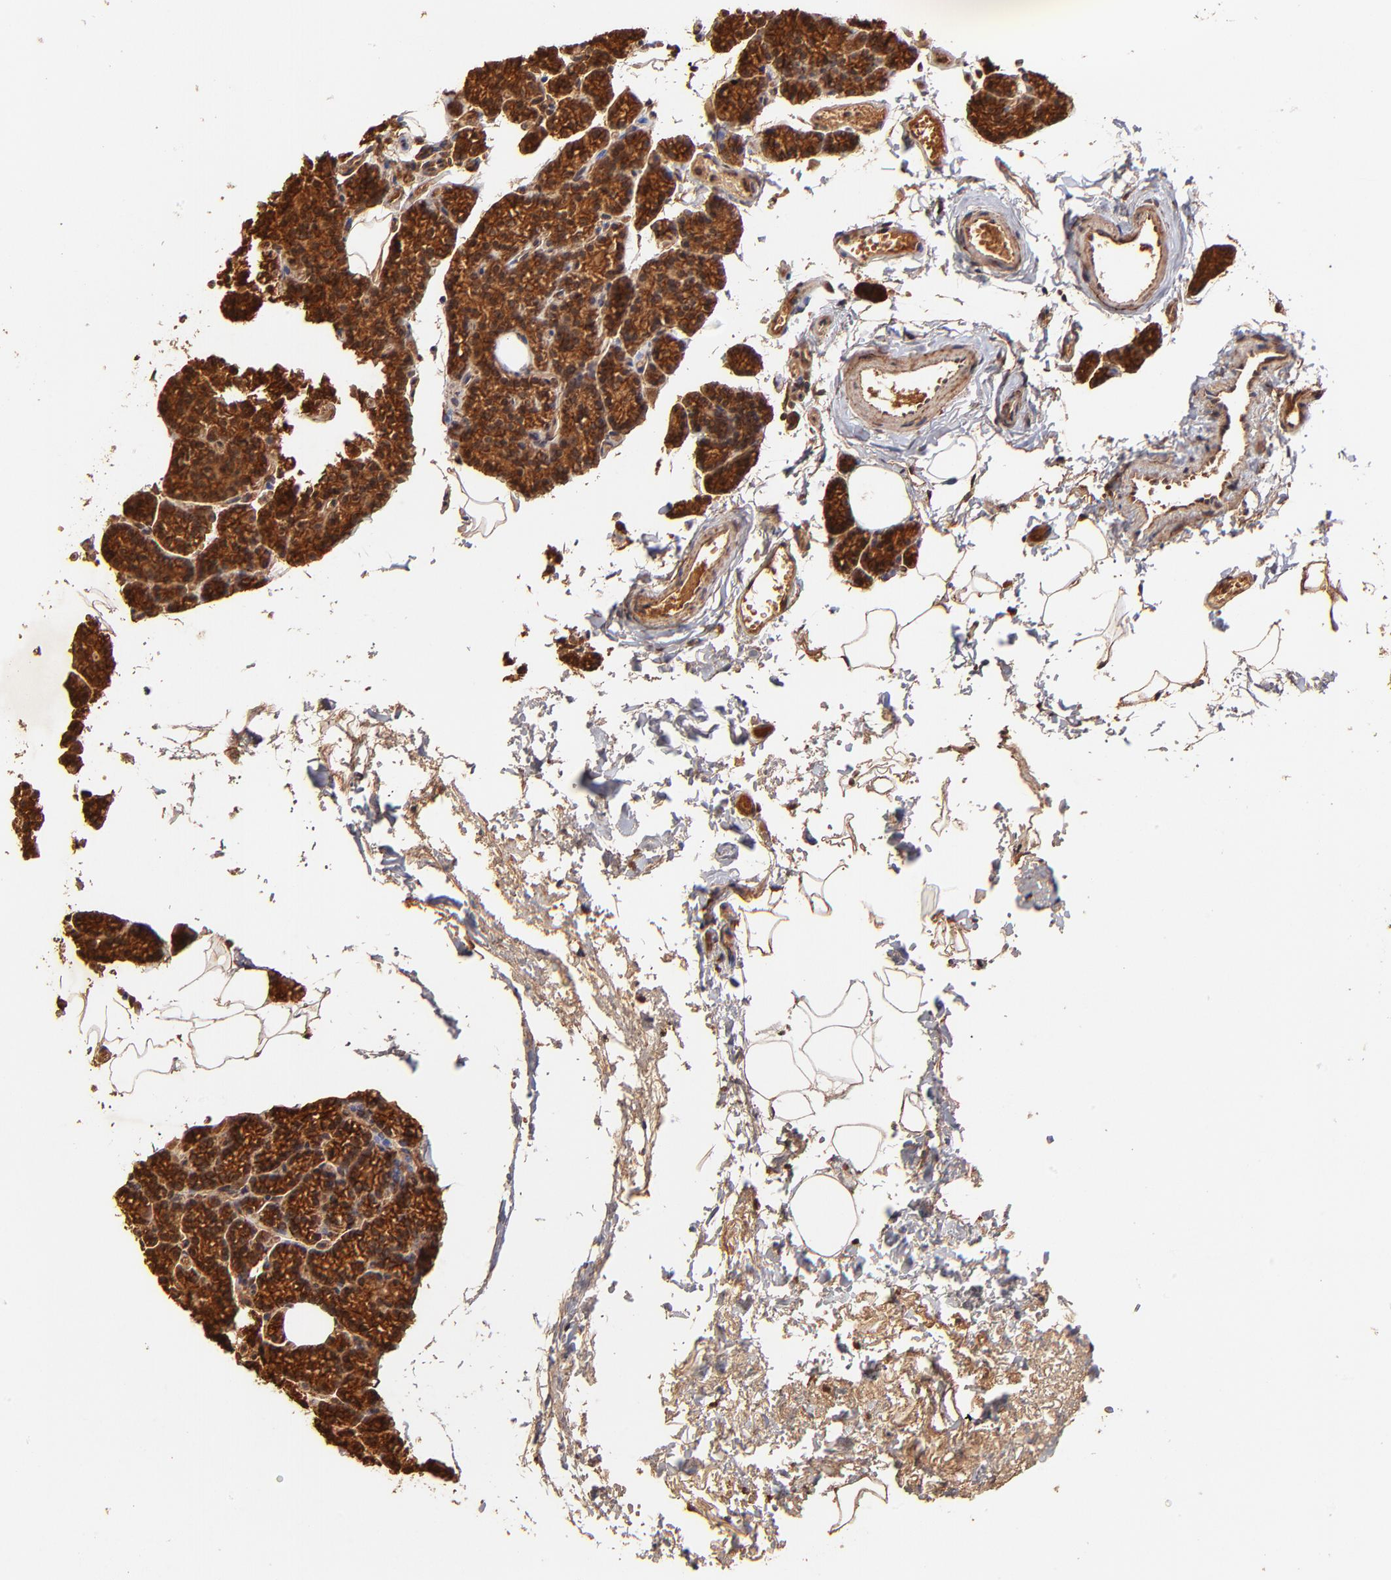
{"staining": {"intensity": "strong", "quantity": ">75%", "location": "cytoplasmic/membranous,nuclear"}, "tissue": "parathyroid gland", "cell_type": "Glandular cells", "image_type": "normal", "snomed": [{"axis": "morphology", "description": "Normal tissue, NOS"}, {"axis": "topography", "description": "Parathyroid gland"}], "caption": "Glandular cells exhibit strong cytoplasmic/membranous,nuclear expression in approximately >75% of cells in benign parathyroid gland.", "gene": "ITGB1", "patient": {"sex": "female", "age": 60}}